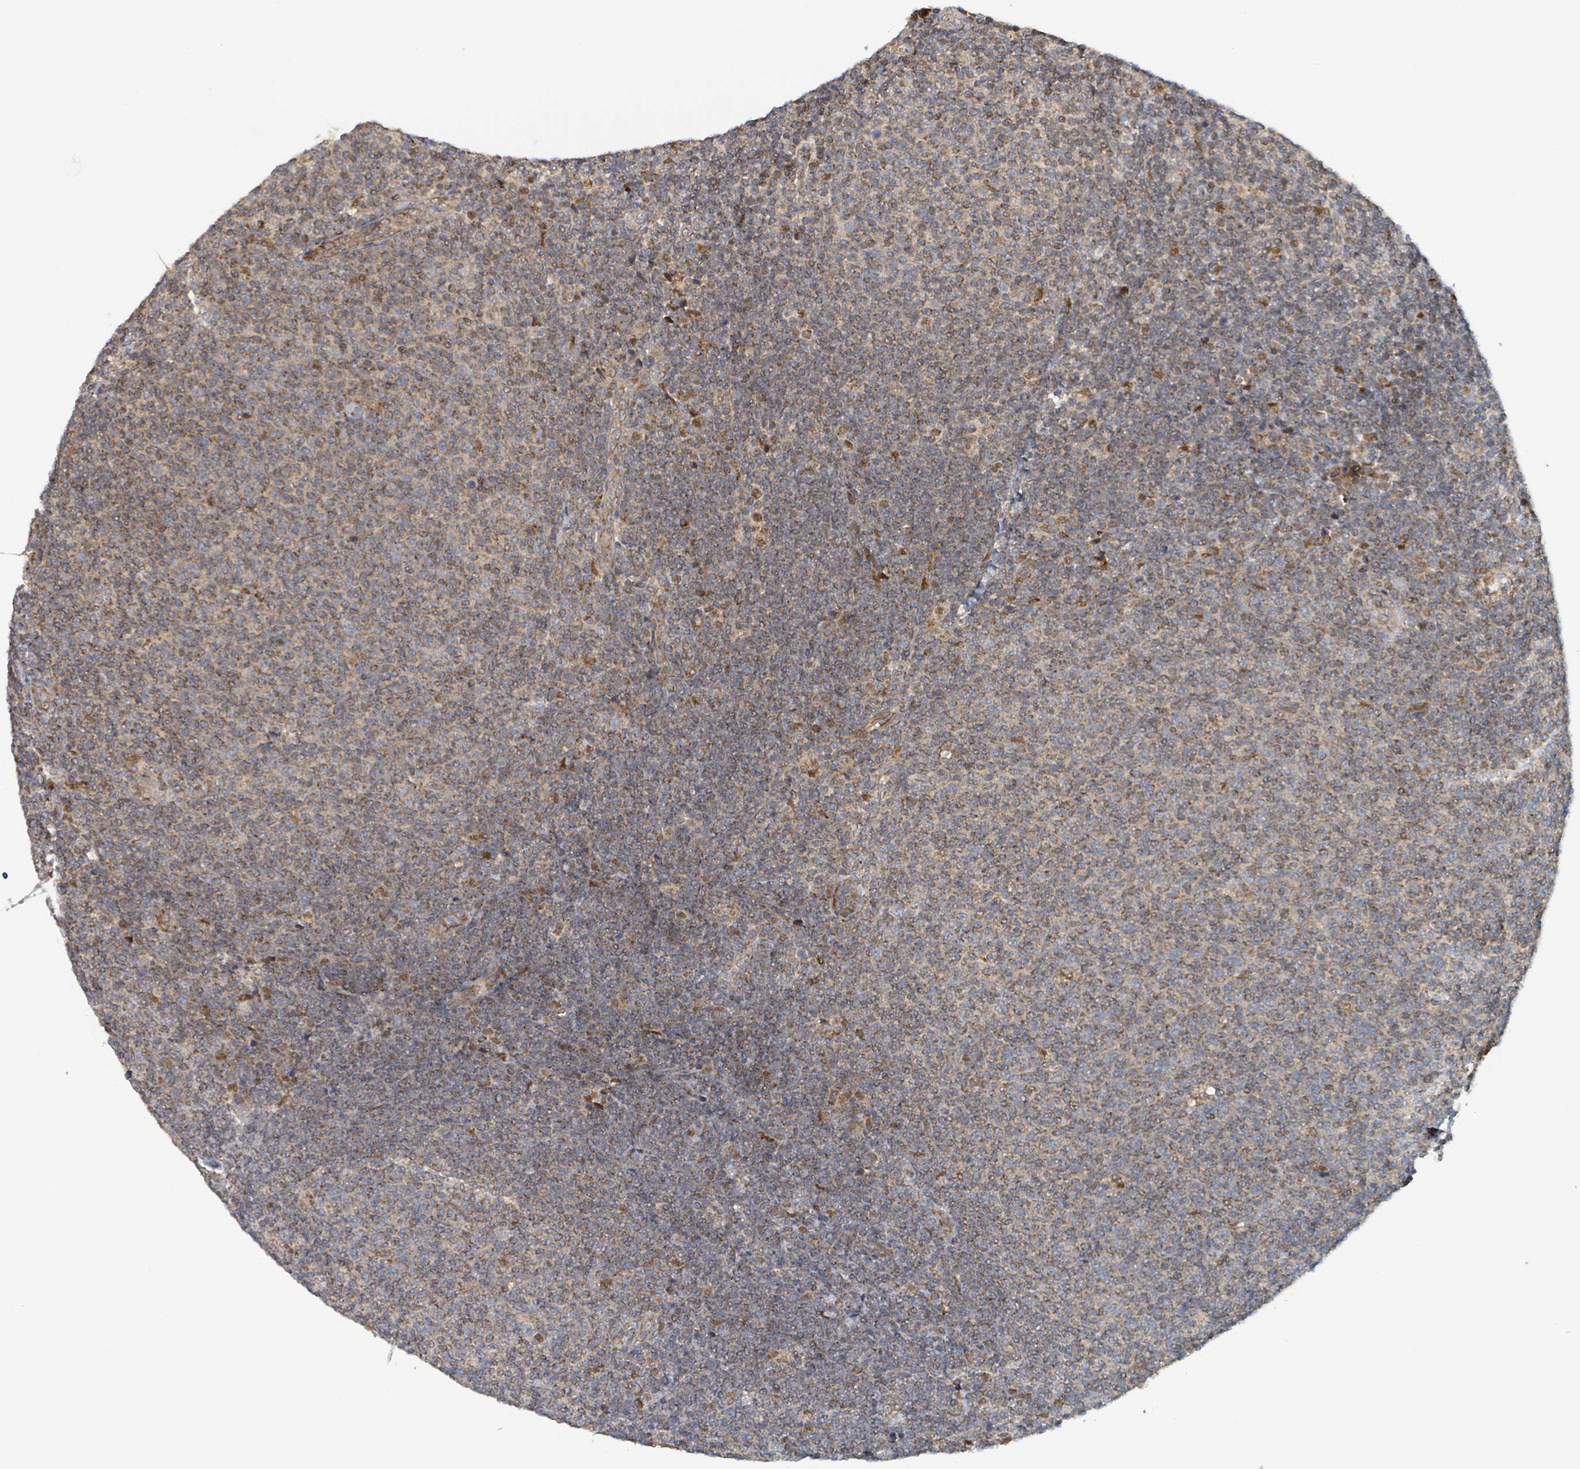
{"staining": {"intensity": "weak", "quantity": ">75%", "location": "cytoplasmic/membranous"}, "tissue": "lymphoma", "cell_type": "Tumor cells", "image_type": "cancer", "snomed": [{"axis": "morphology", "description": "Malignant lymphoma, non-Hodgkin's type, Low grade"}, {"axis": "topography", "description": "Lymph node"}], "caption": "Immunohistochemistry (IHC) image of lymphoma stained for a protein (brown), which reveals low levels of weak cytoplasmic/membranous staining in about >75% of tumor cells.", "gene": "HIVEP1", "patient": {"sex": "male", "age": 66}}